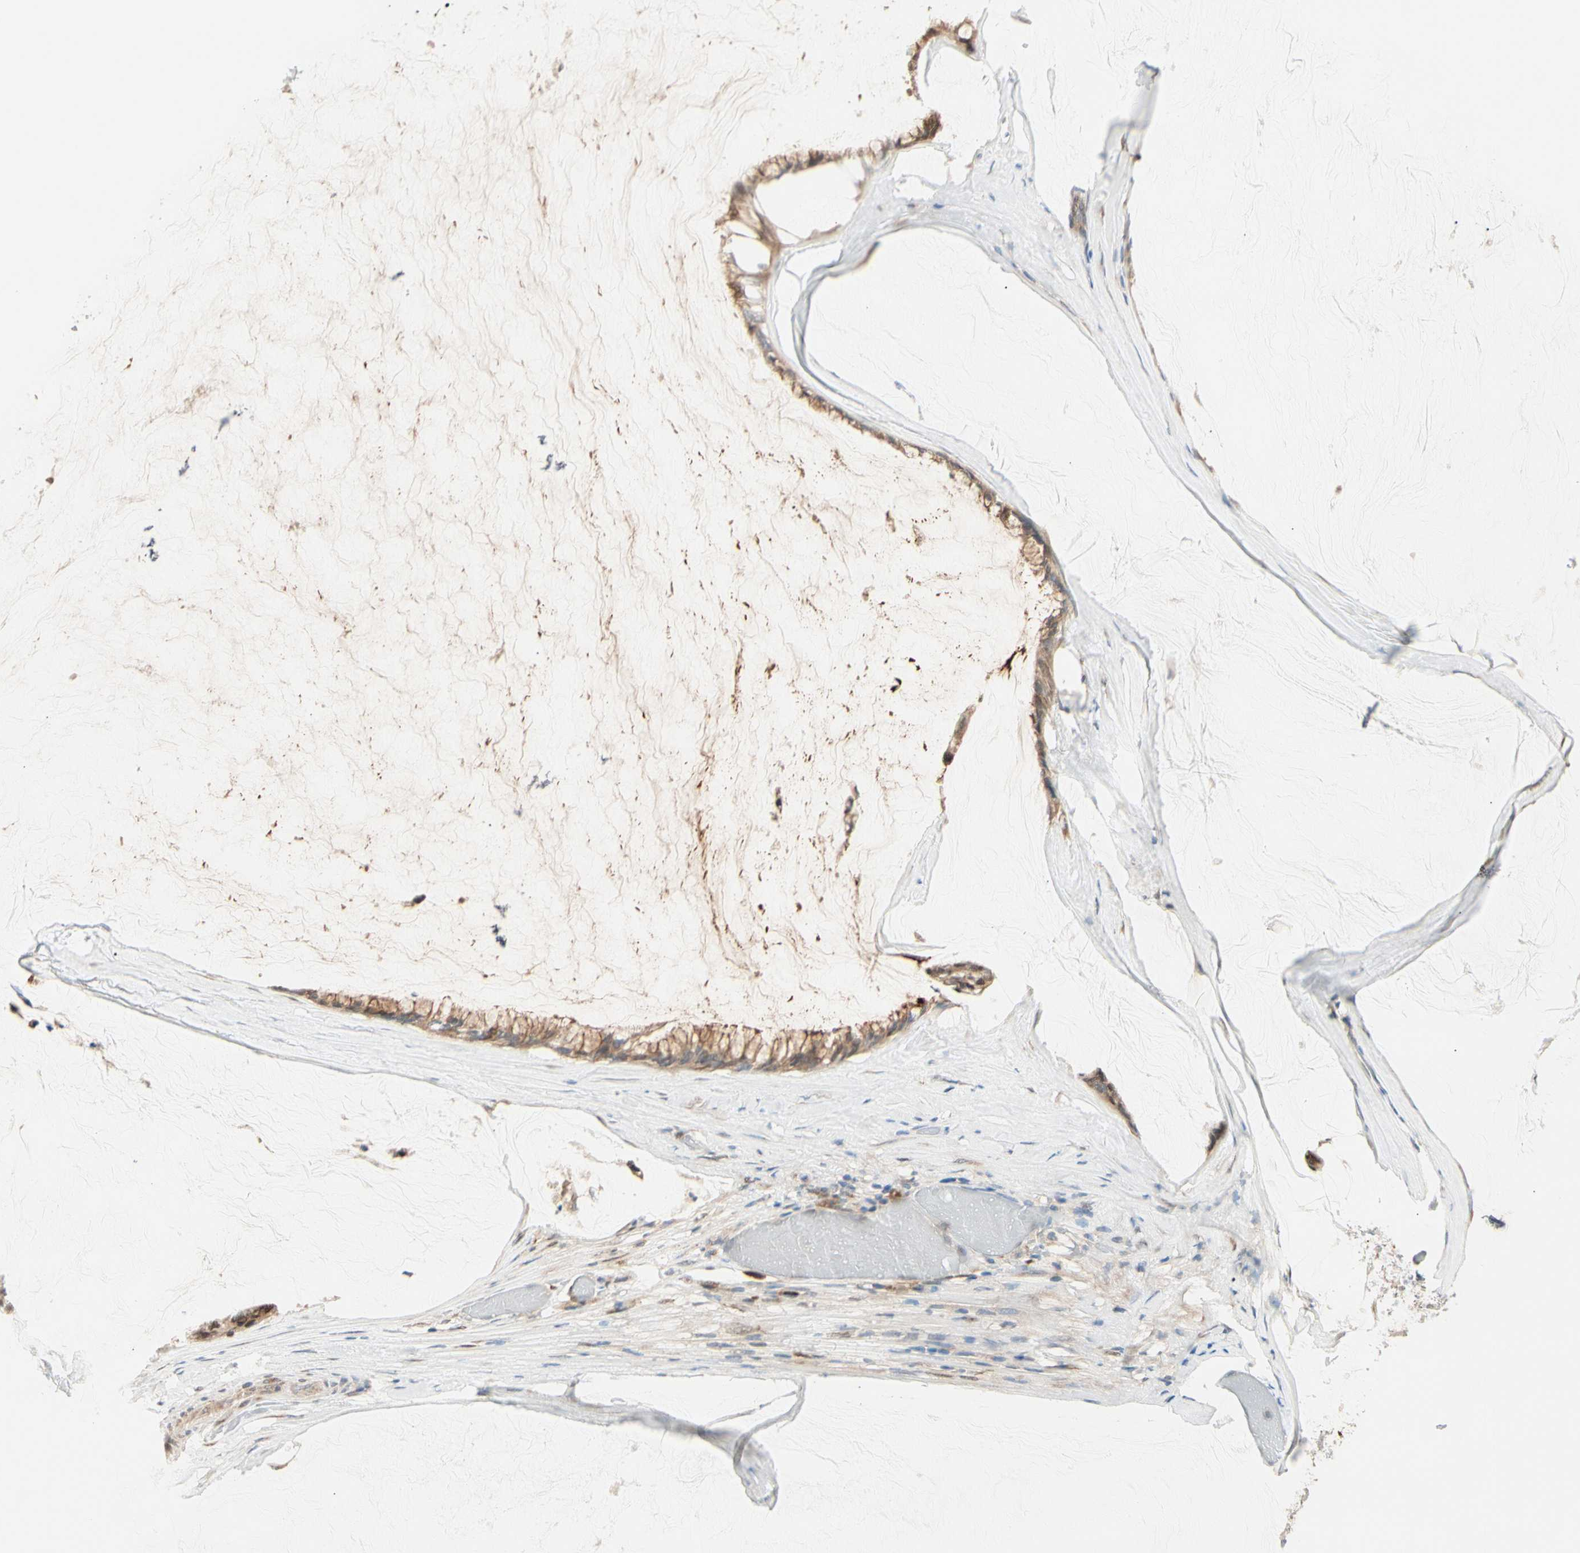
{"staining": {"intensity": "moderate", "quantity": ">75%", "location": "cytoplasmic/membranous"}, "tissue": "ovarian cancer", "cell_type": "Tumor cells", "image_type": "cancer", "snomed": [{"axis": "morphology", "description": "Cystadenocarcinoma, mucinous, NOS"}, {"axis": "topography", "description": "Ovary"}], "caption": "A medium amount of moderate cytoplasmic/membranous expression is identified in about >75% of tumor cells in ovarian cancer (mucinous cystadenocarcinoma) tissue.", "gene": "PTTG1", "patient": {"sex": "female", "age": 39}}